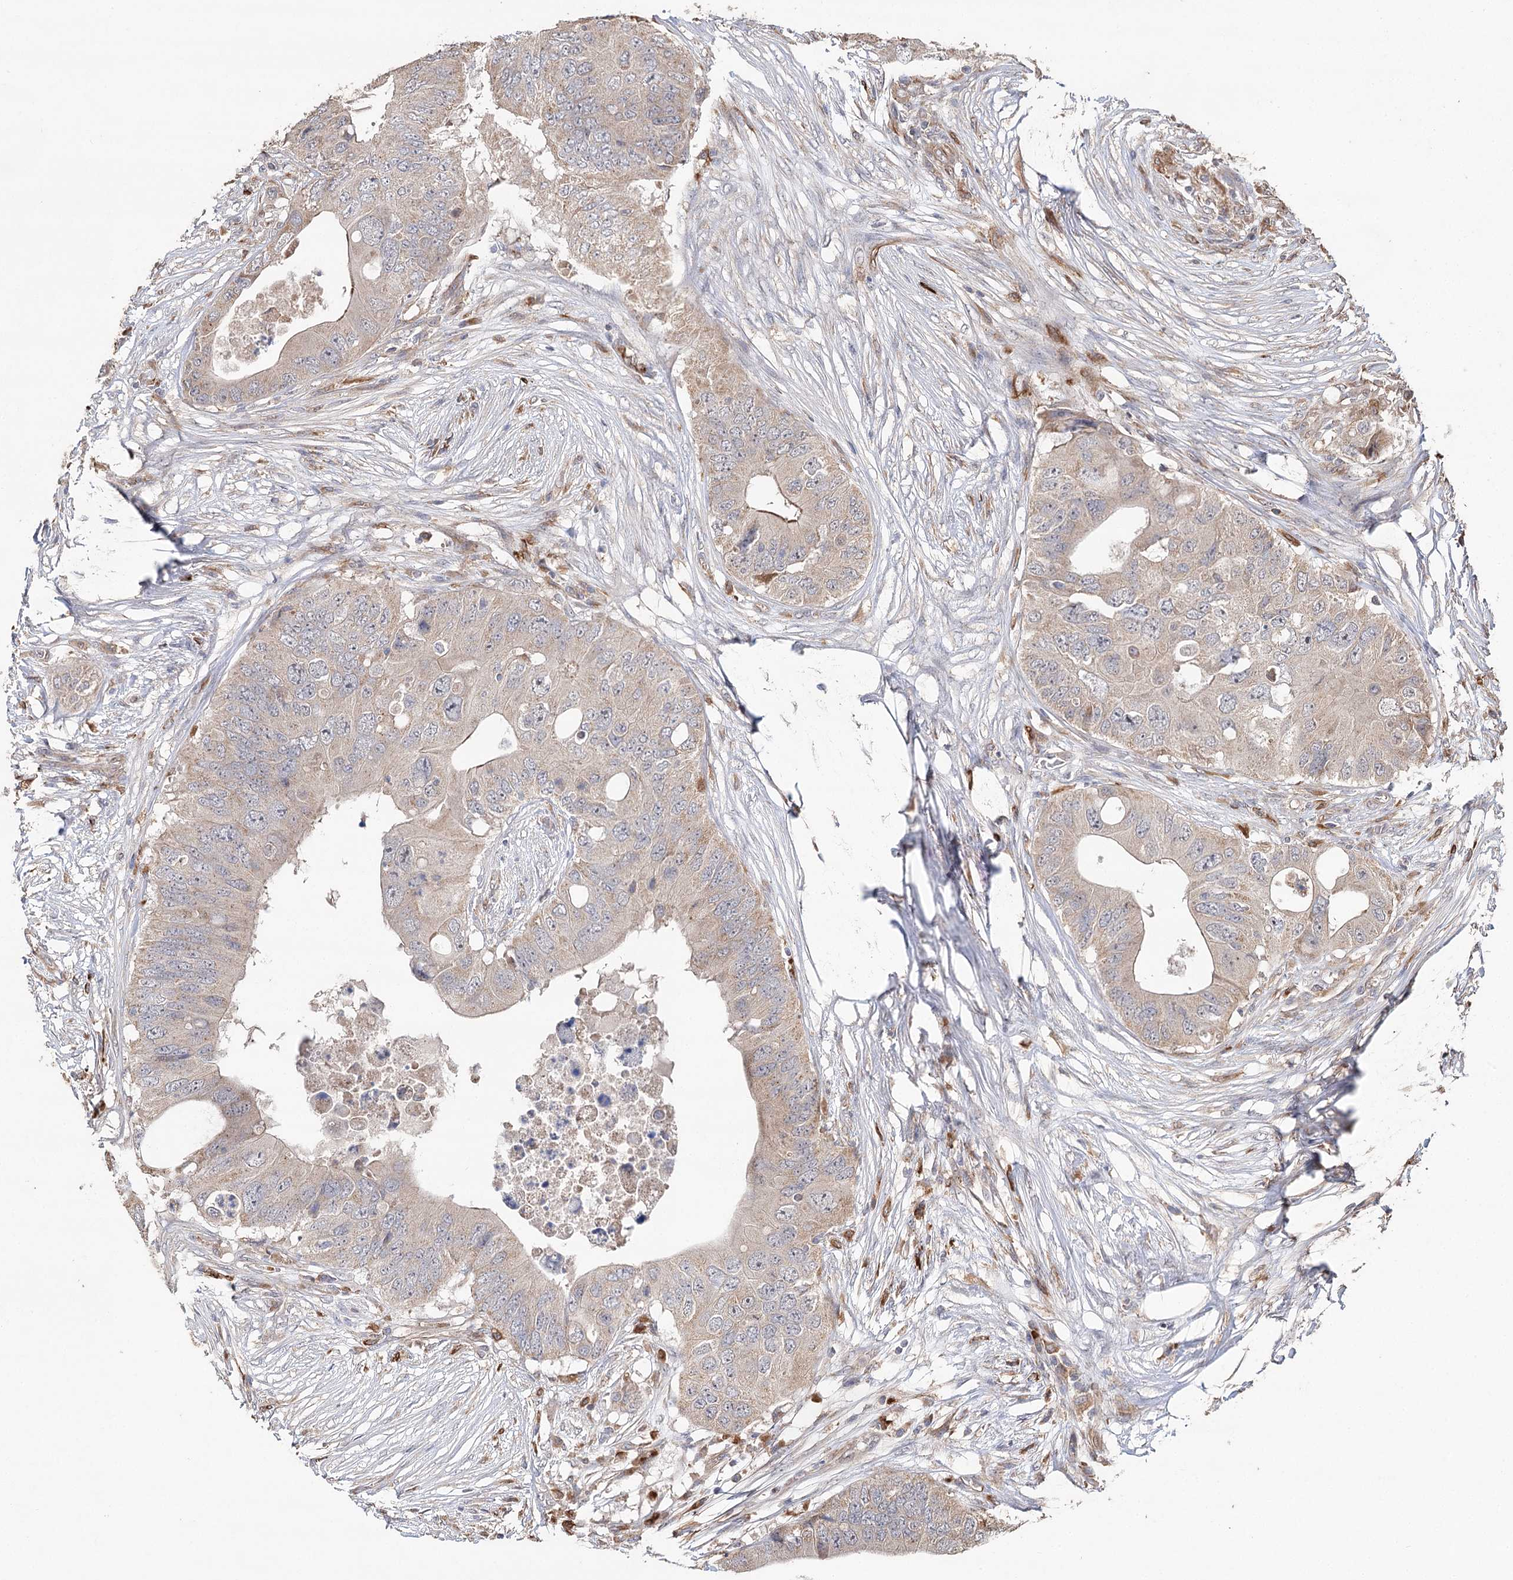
{"staining": {"intensity": "moderate", "quantity": "<25%", "location": "cytoplasmic/membranous"}, "tissue": "colorectal cancer", "cell_type": "Tumor cells", "image_type": "cancer", "snomed": [{"axis": "morphology", "description": "Adenocarcinoma, NOS"}, {"axis": "topography", "description": "Colon"}], "caption": "A histopathology image showing moderate cytoplasmic/membranous expression in about <25% of tumor cells in colorectal adenocarcinoma, as visualized by brown immunohistochemical staining.", "gene": "DMXL1", "patient": {"sex": "male", "age": 71}}